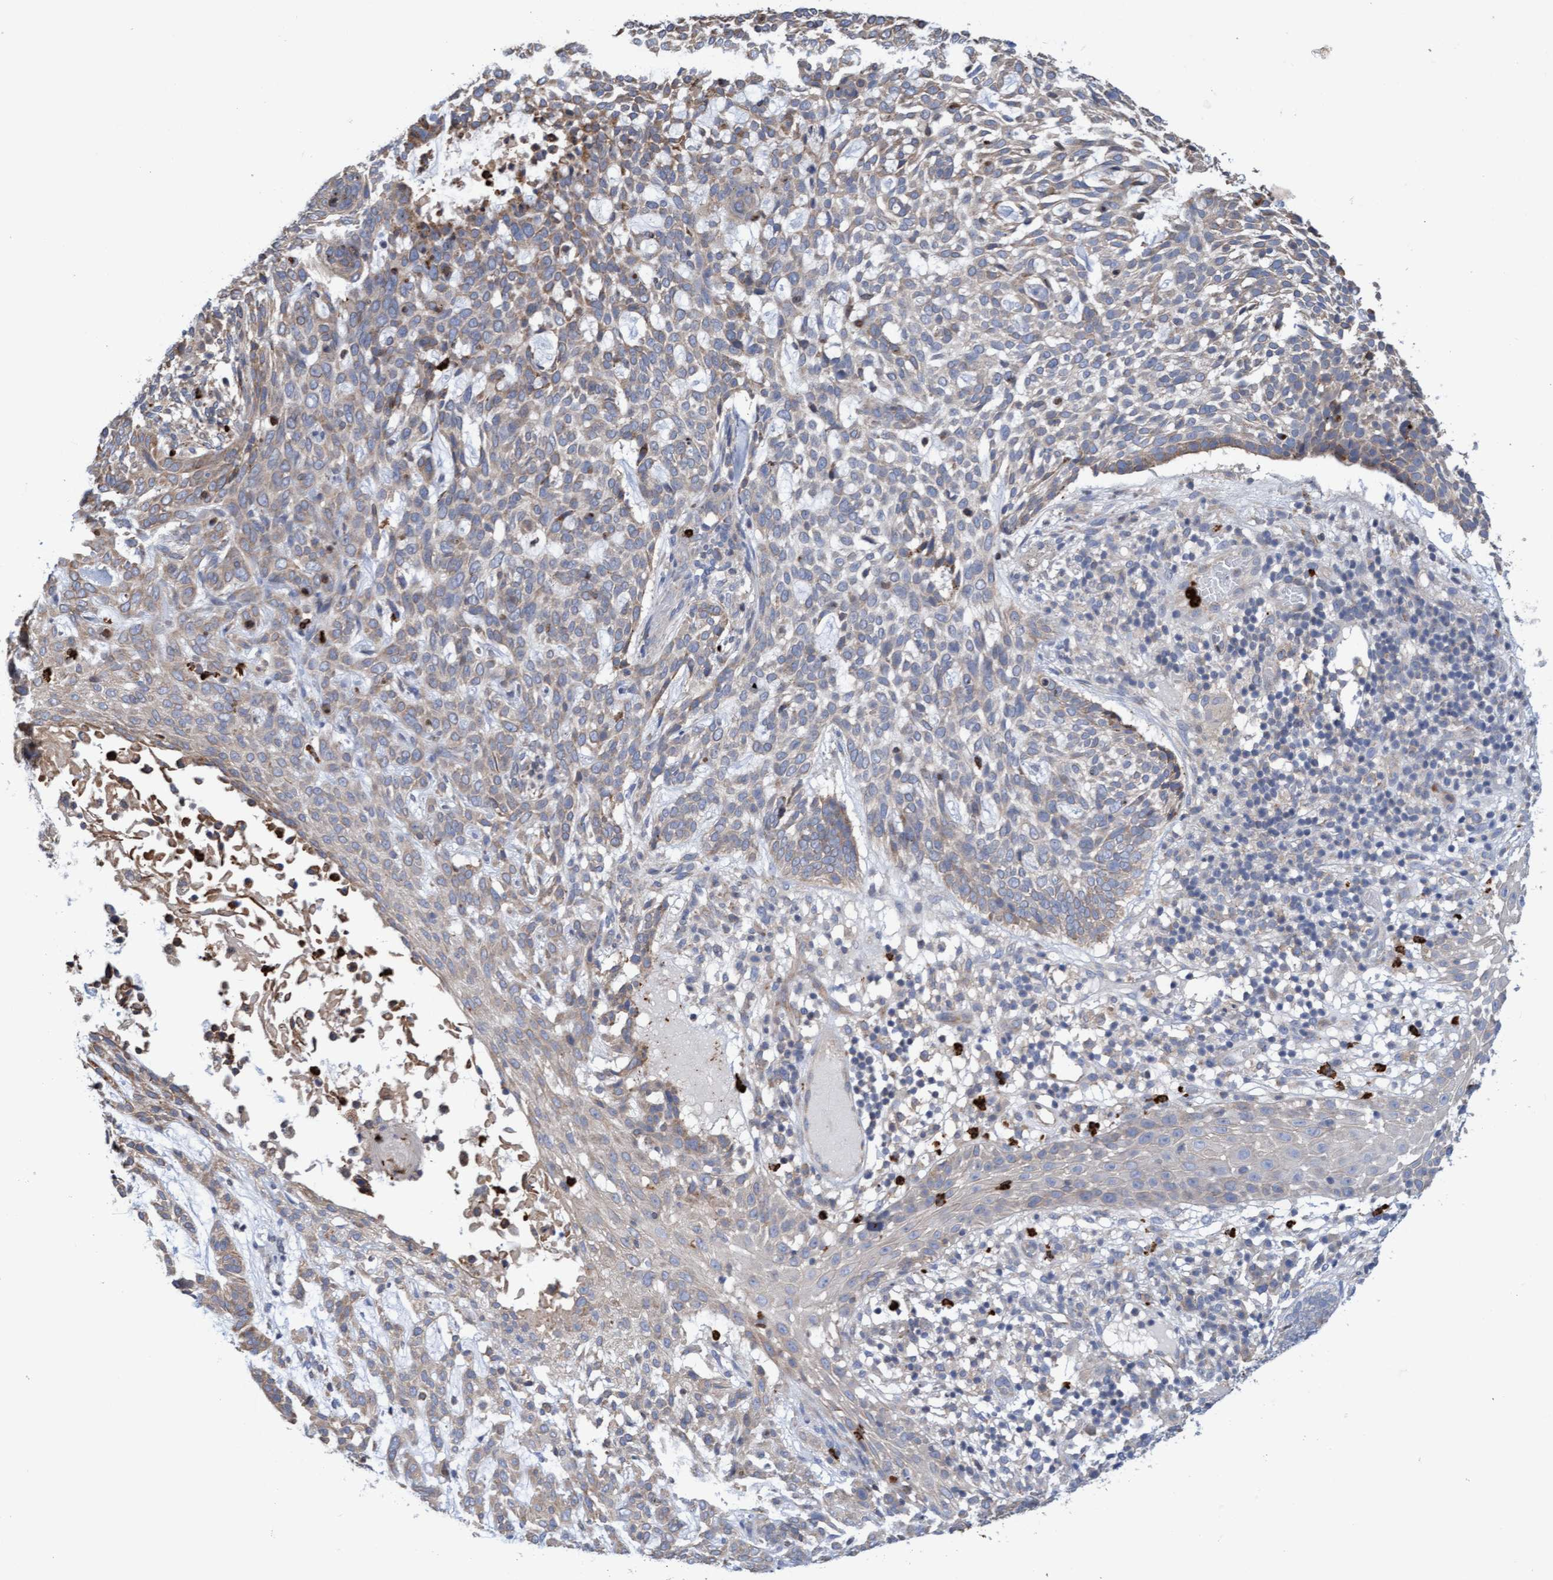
{"staining": {"intensity": "weak", "quantity": "25%-75%", "location": "cytoplasmic/membranous"}, "tissue": "skin cancer", "cell_type": "Tumor cells", "image_type": "cancer", "snomed": [{"axis": "morphology", "description": "Basal cell carcinoma"}, {"axis": "topography", "description": "Skin"}], "caption": "Human skin cancer (basal cell carcinoma) stained with a brown dye demonstrates weak cytoplasmic/membranous positive positivity in about 25%-75% of tumor cells.", "gene": "MMP8", "patient": {"sex": "female", "age": 64}}